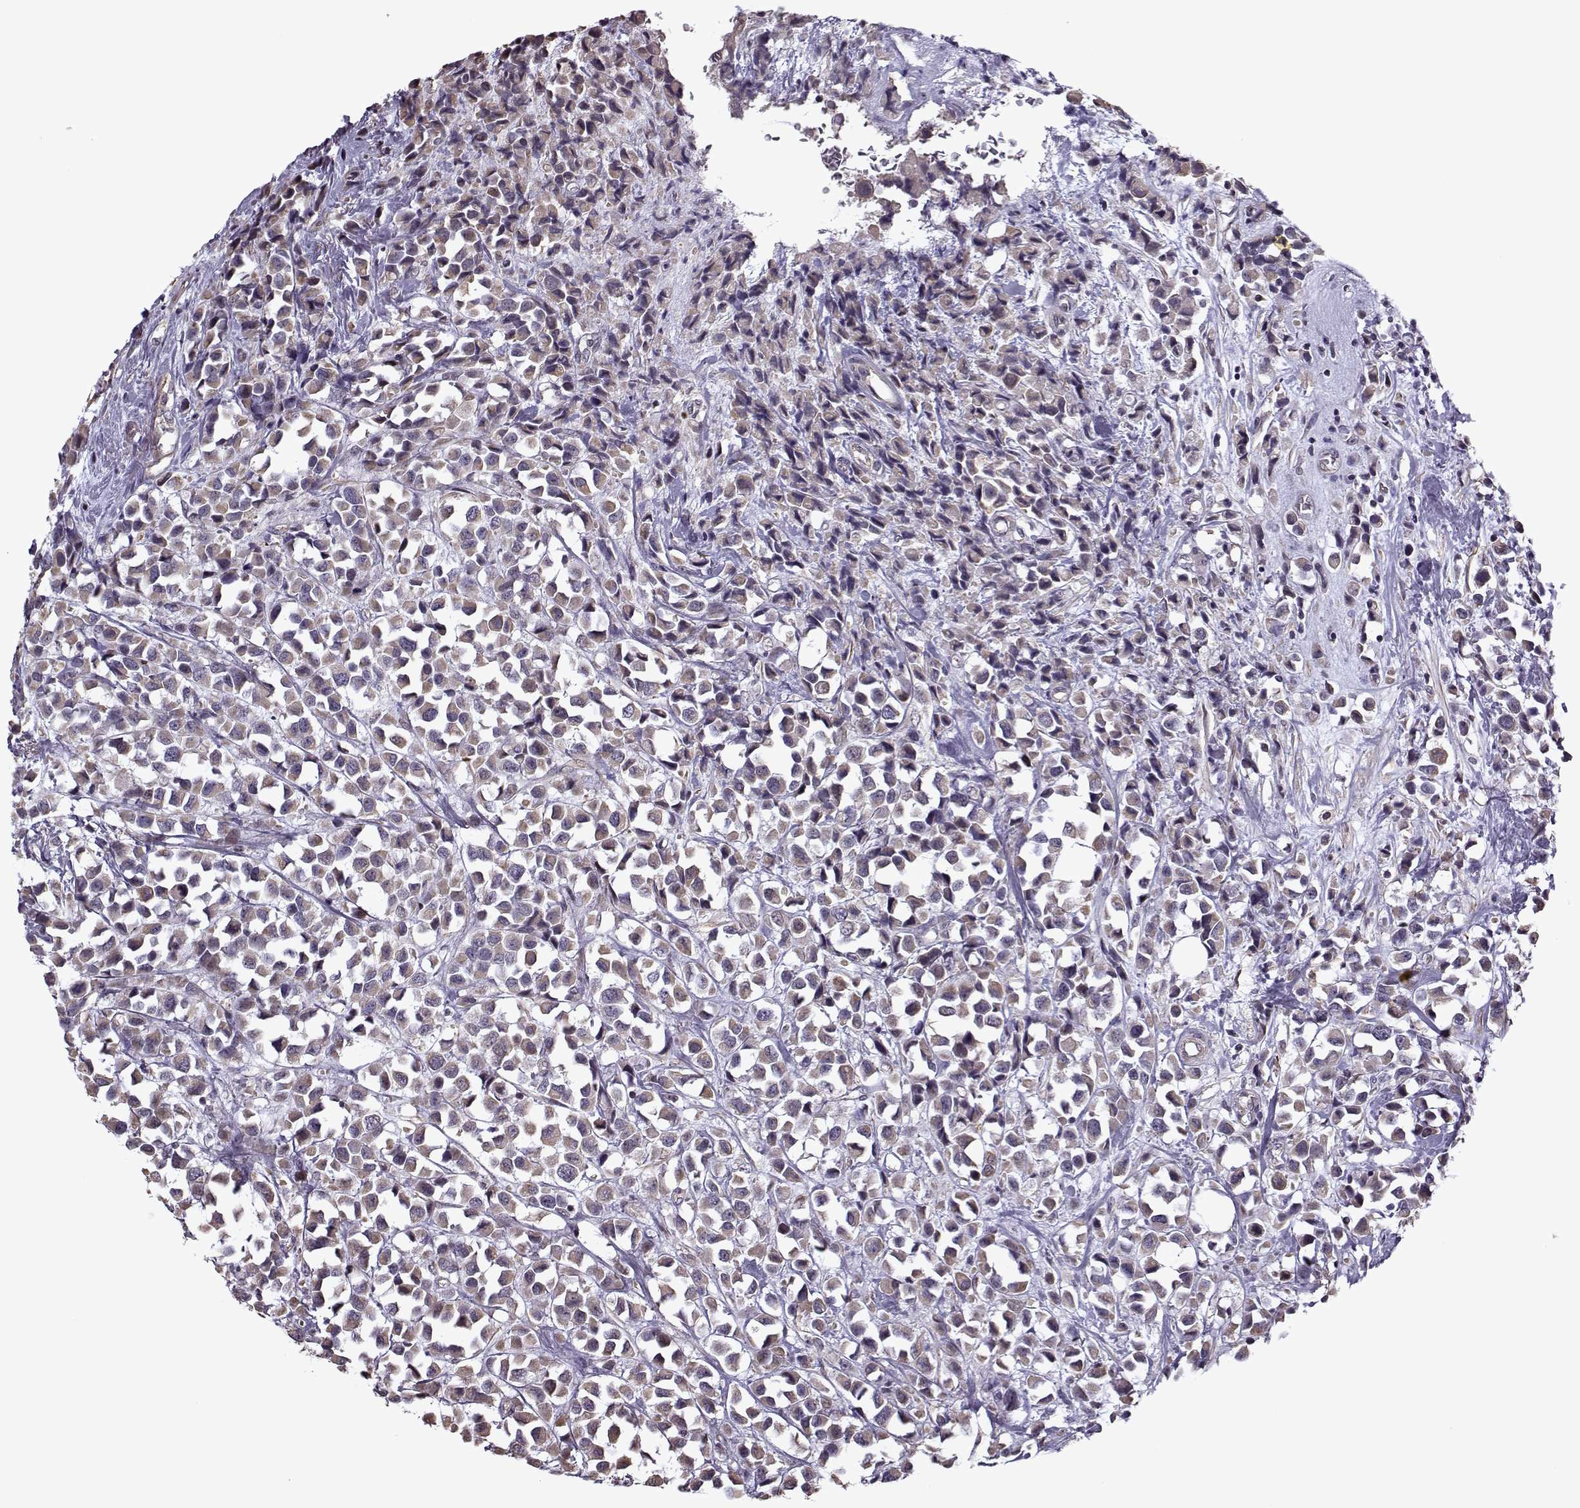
{"staining": {"intensity": "weak", "quantity": ">75%", "location": "cytoplasmic/membranous"}, "tissue": "breast cancer", "cell_type": "Tumor cells", "image_type": "cancer", "snomed": [{"axis": "morphology", "description": "Duct carcinoma"}, {"axis": "topography", "description": "Breast"}], "caption": "High-magnification brightfield microscopy of breast cancer stained with DAB (brown) and counterstained with hematoxylin (blue). tumor cells exhibit weak cytoplasmic/membranous positivity is present in about>75% of cells.", "gene": "KRT9", "patient": {"sex": "female", "age": 61}}